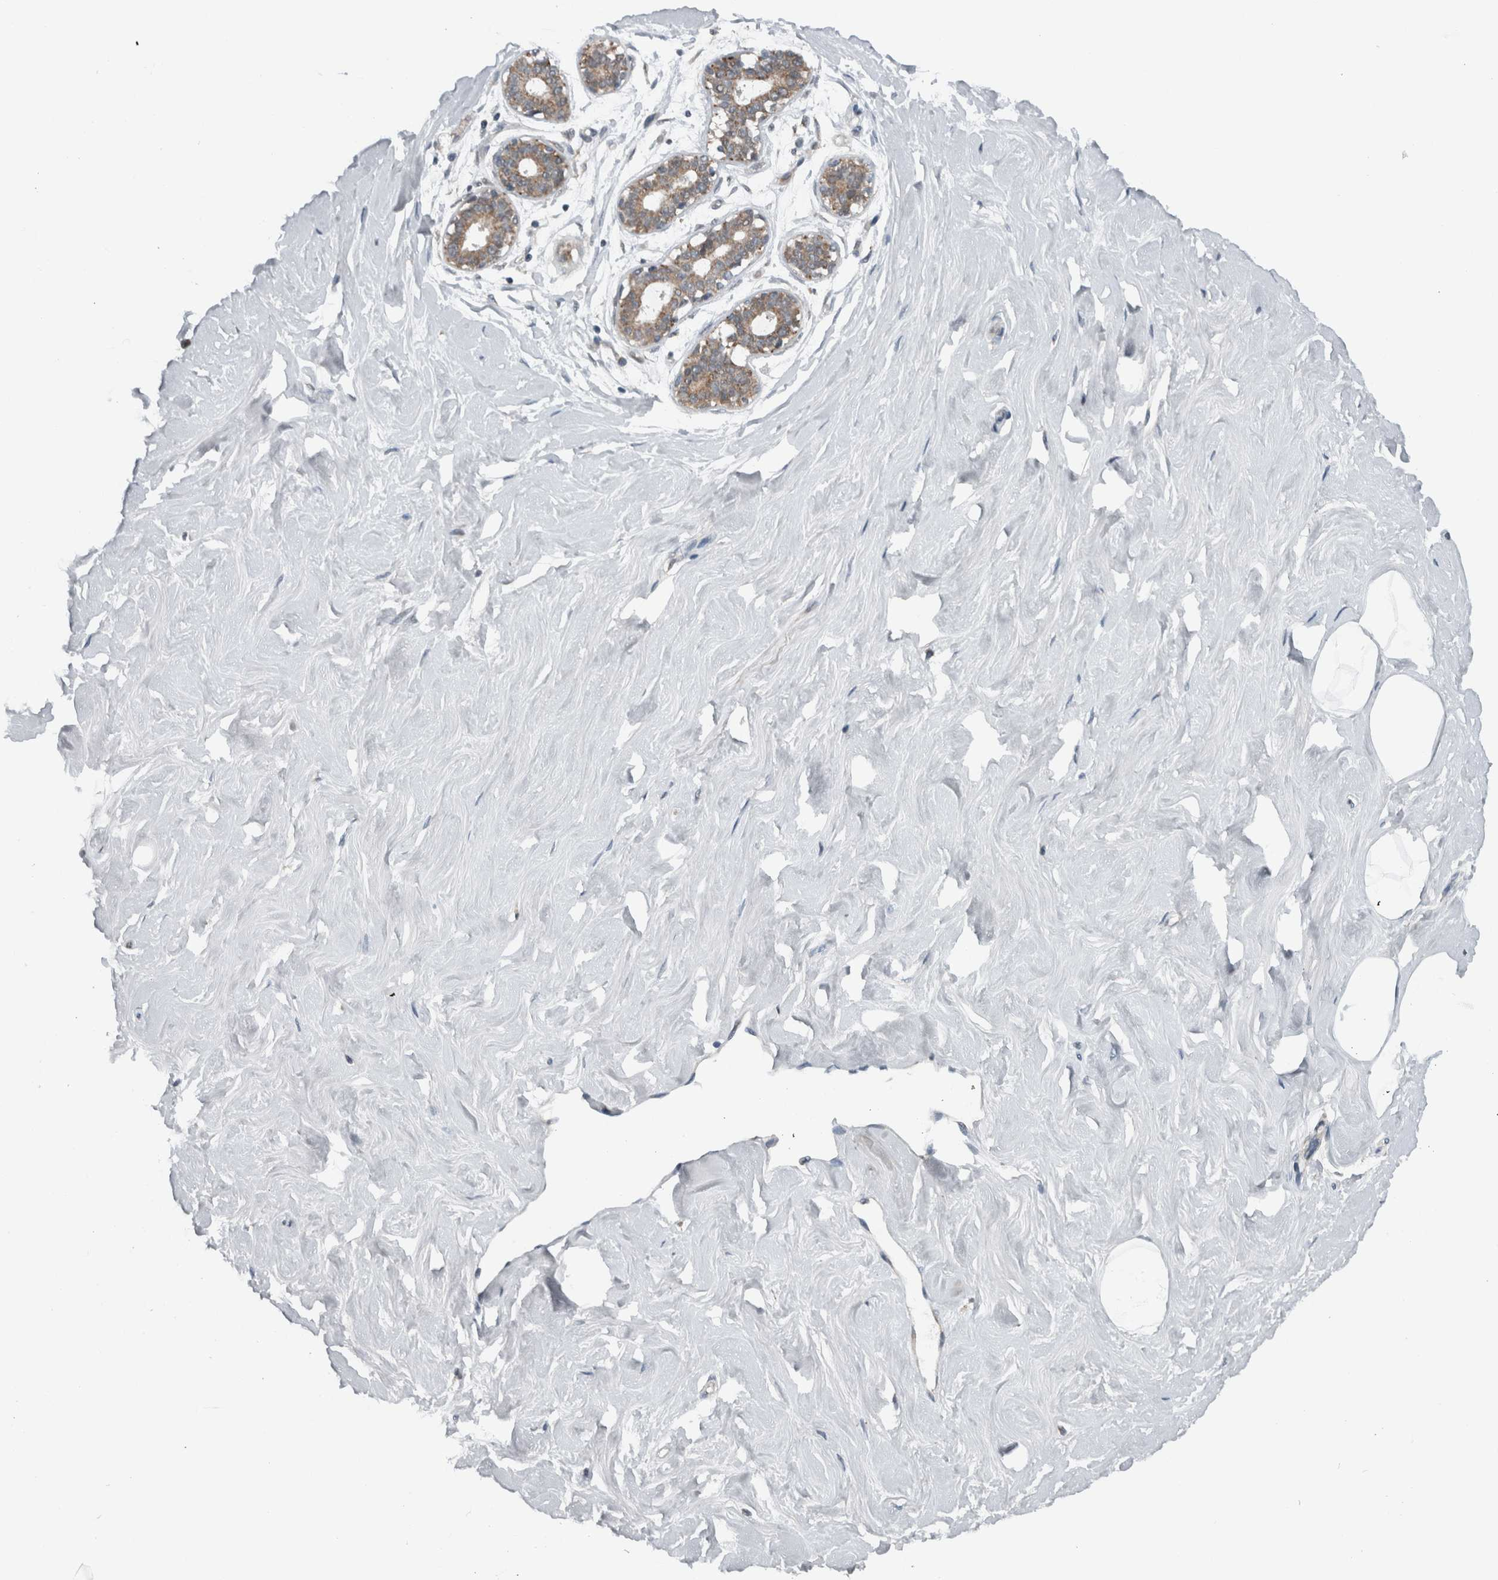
{"staining": {"intensity": "negative", "quantity": "none", "location": "none"}, "tissue": "breast", "cell_type": "Adipocytes", "image_type": "normal", "snomed": [{"axis": "morphology", "description": "Normal tissue, NOS"}, {"axis": "topography", "description": "Breast"}], "caption": "High magnification brightfield microscopy of unremarkable breast stained with DAB (brown) and counterstained with hematoxylin (blue): adipocytes show no significant expression. (DAB (3,3'-diaminobenzidine) IHC, high magnification).", "gene": "GBA2", "patient": {"sex": "female", "age": 23}}